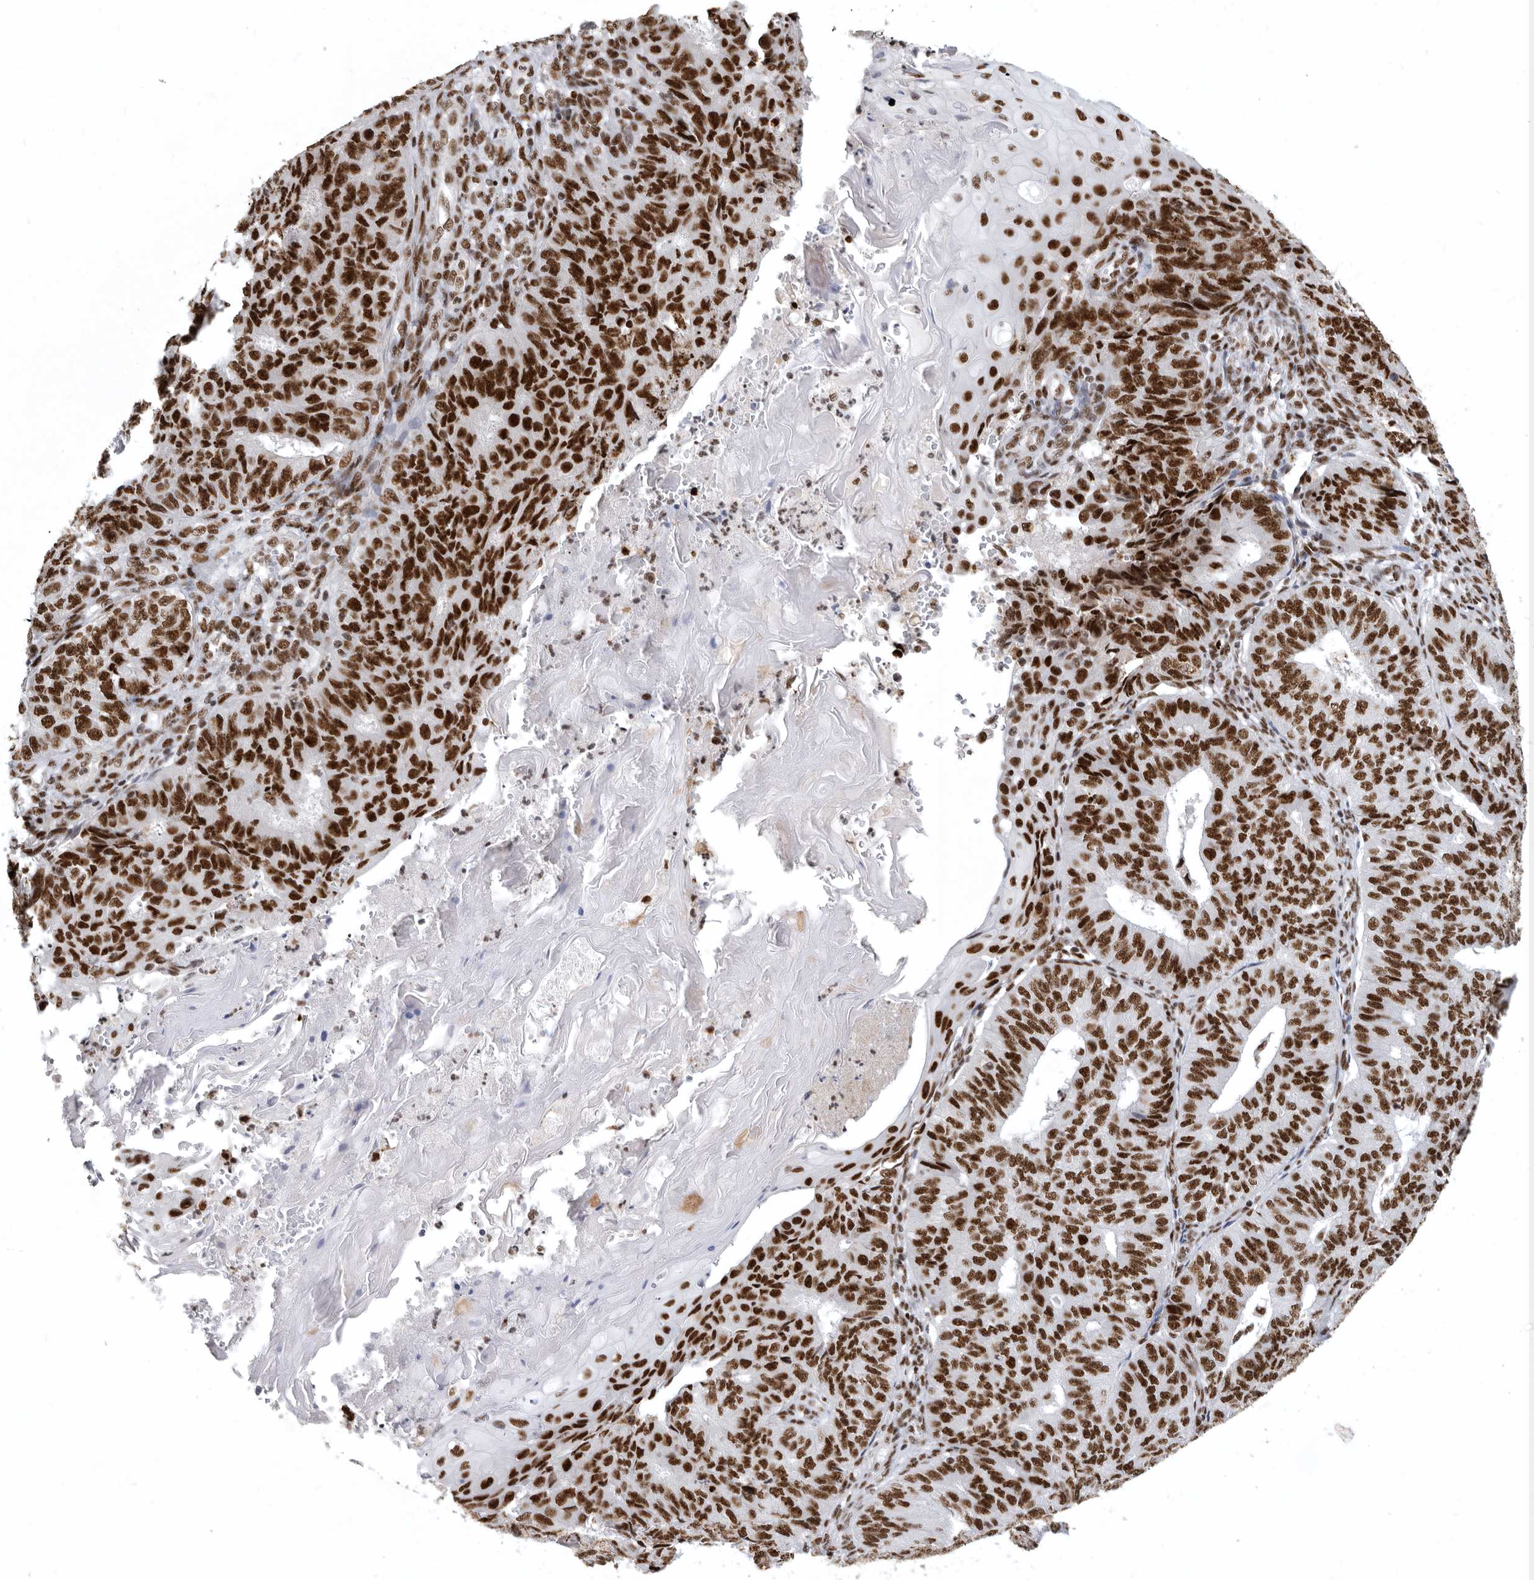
{"staining": {"intensity": "strong", "quantity": ">75%", "location": "nuclear"}, "tissue": "endometrial cancer", "cell_type": "Tumor cells", "image_type": "cancer", "snomed": [{"axis": "morphology", "description": "Adenocarcinoma, NOS"}, {"axis": "topography", "description": "Endometrium"}], "caption": "Immunohistochemistry of endometrial cancer displays high levels of strong nuclear expression in approximately >75% of tumor cells. Using DAB (brown) and hematoxylin (blue) stains, captured at high magnification using brightfield microscopy.", "gene": "BCLAF1", "patient": {"sex": "female", "age": 32}}